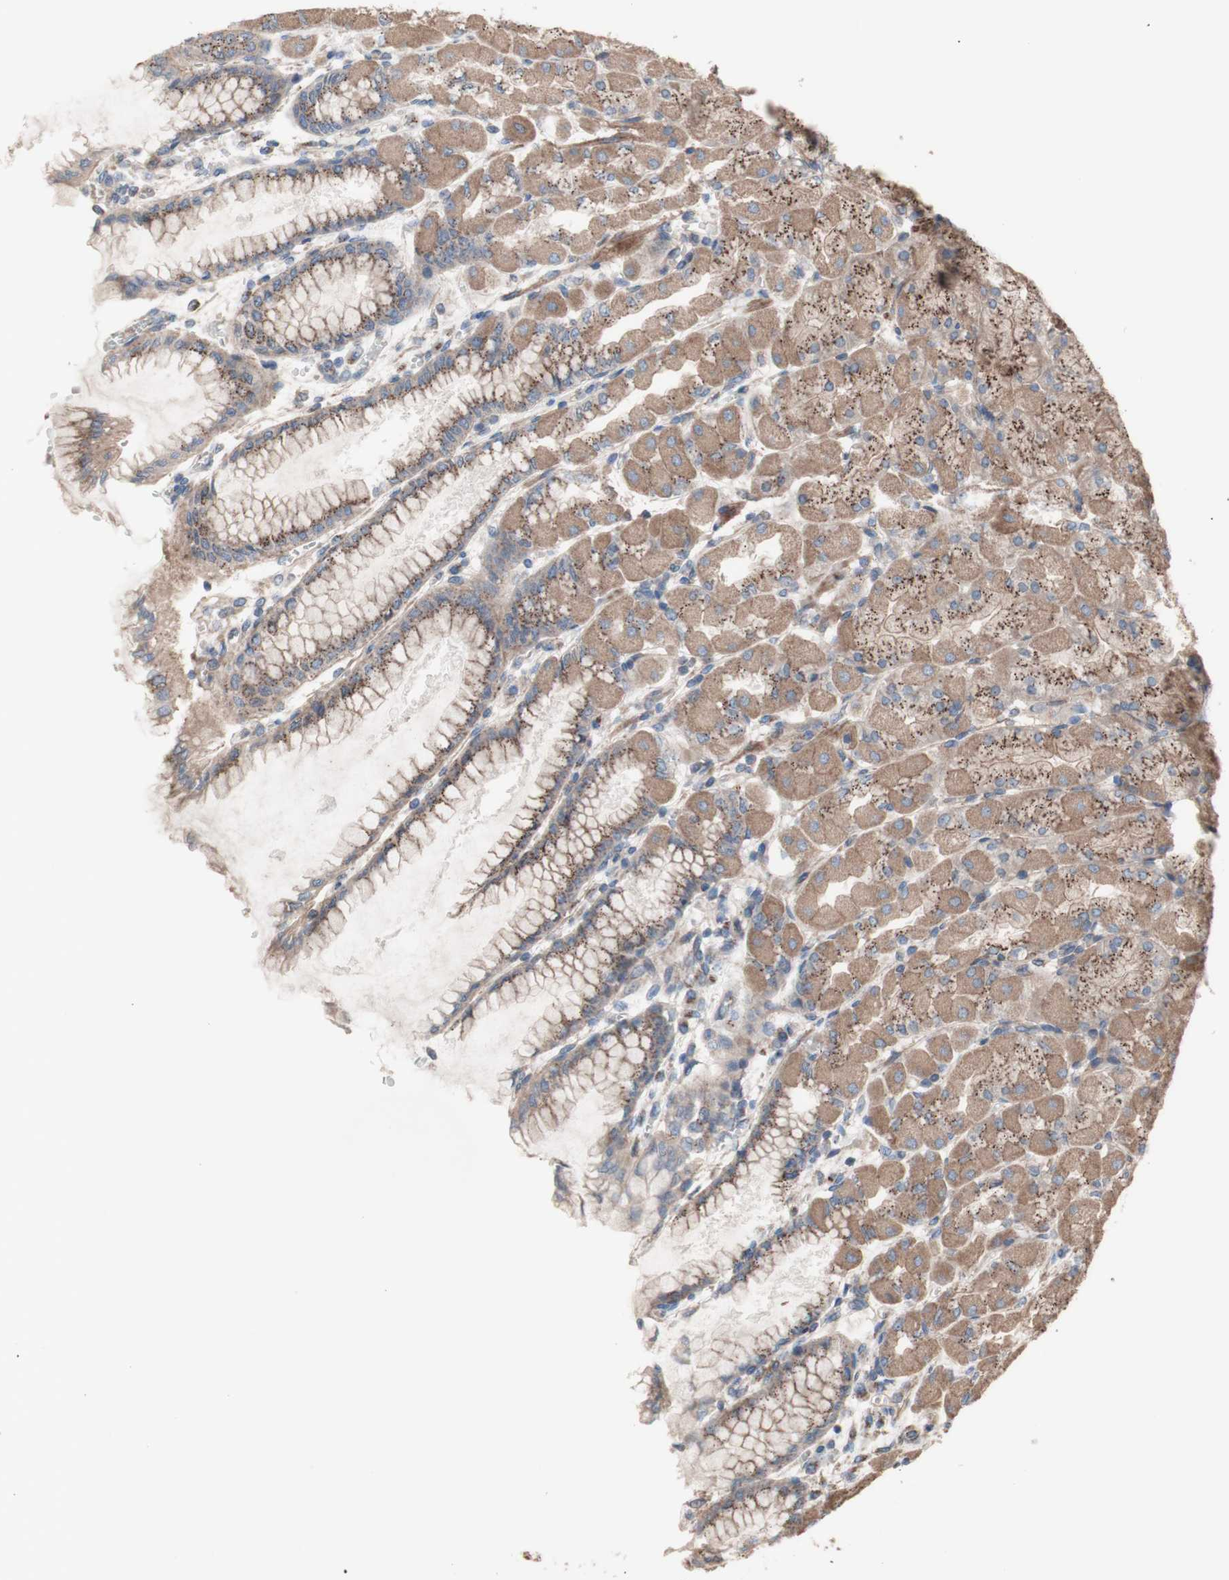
{"staining": {"intensity": "moderate", "quantity": ">75%", "location": "cytoplasmic/membranous"}, "tissue": "stomach", "cell_type": "Glandular cells", "image_type": "normal", "snomed": [{"axis": "morphology", "description": "Normal tissue, NOS"}, {"axis": "topography", "description": "Stomach, upper"}], "caption": "Stomach stained with a protein marker shows moderate staining in glandular cells.", "gene": "COPB1", "patient": {"sex": "female", "age": 56}}